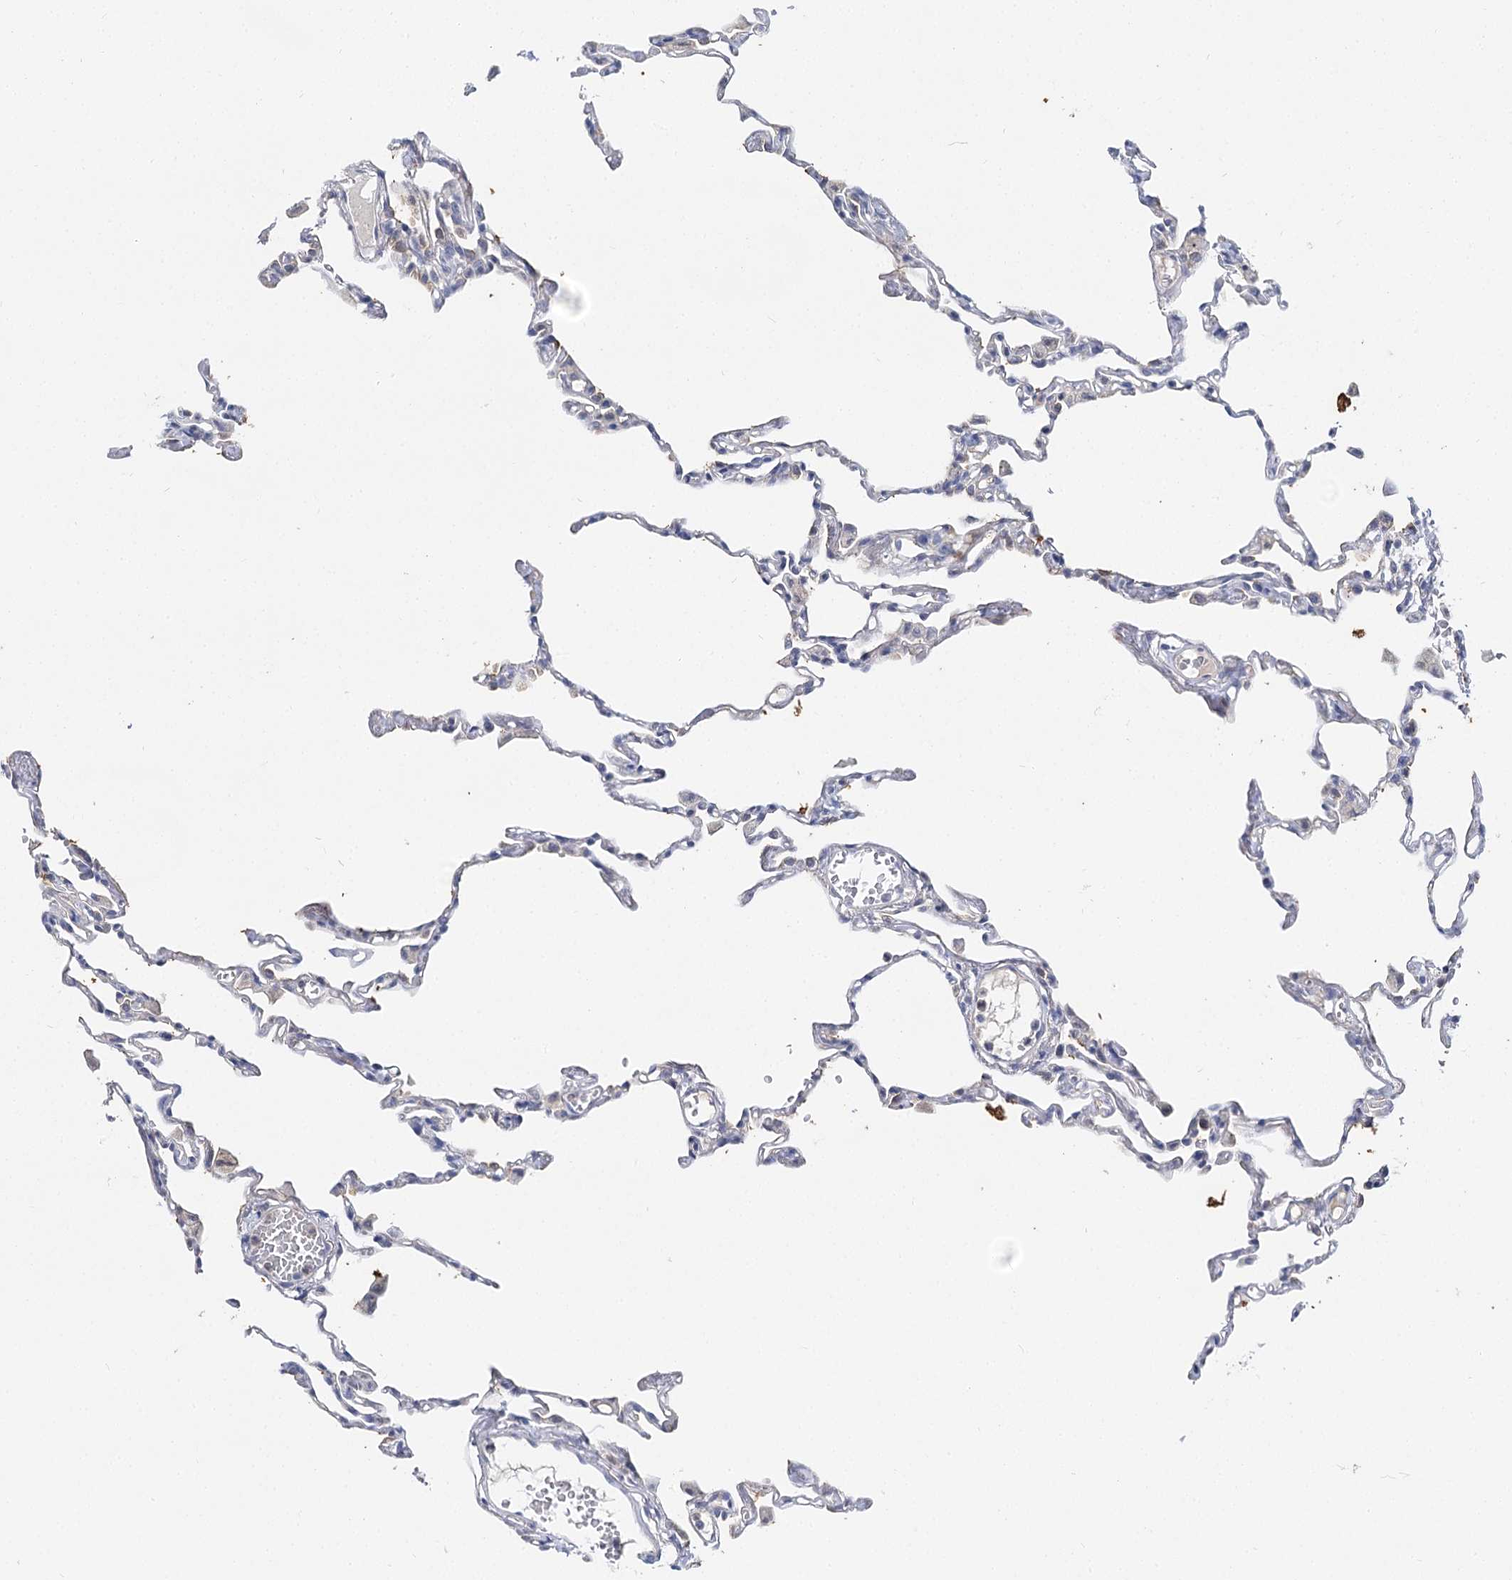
{"staining": {"intensity": "negative", "quantity": "none", "location": "none"}, "tissue": "lung", "cell_type": "Alveolar cells", "image_type": "normal", "snomed": [{"axis": "morphology", "description": "Normal tissue, NOS"}, {"axis": "topography", "description": "Lung"}], "caption": "Alveolar cells show no significant staining in benign lung. Brightfield microscopy of immunohistochemistry stained with DAB (brown) and hematoxylin (blue), captured at high magnification.", "gene": "UGP2", "patient": {"sex": "female", "age": 49}}